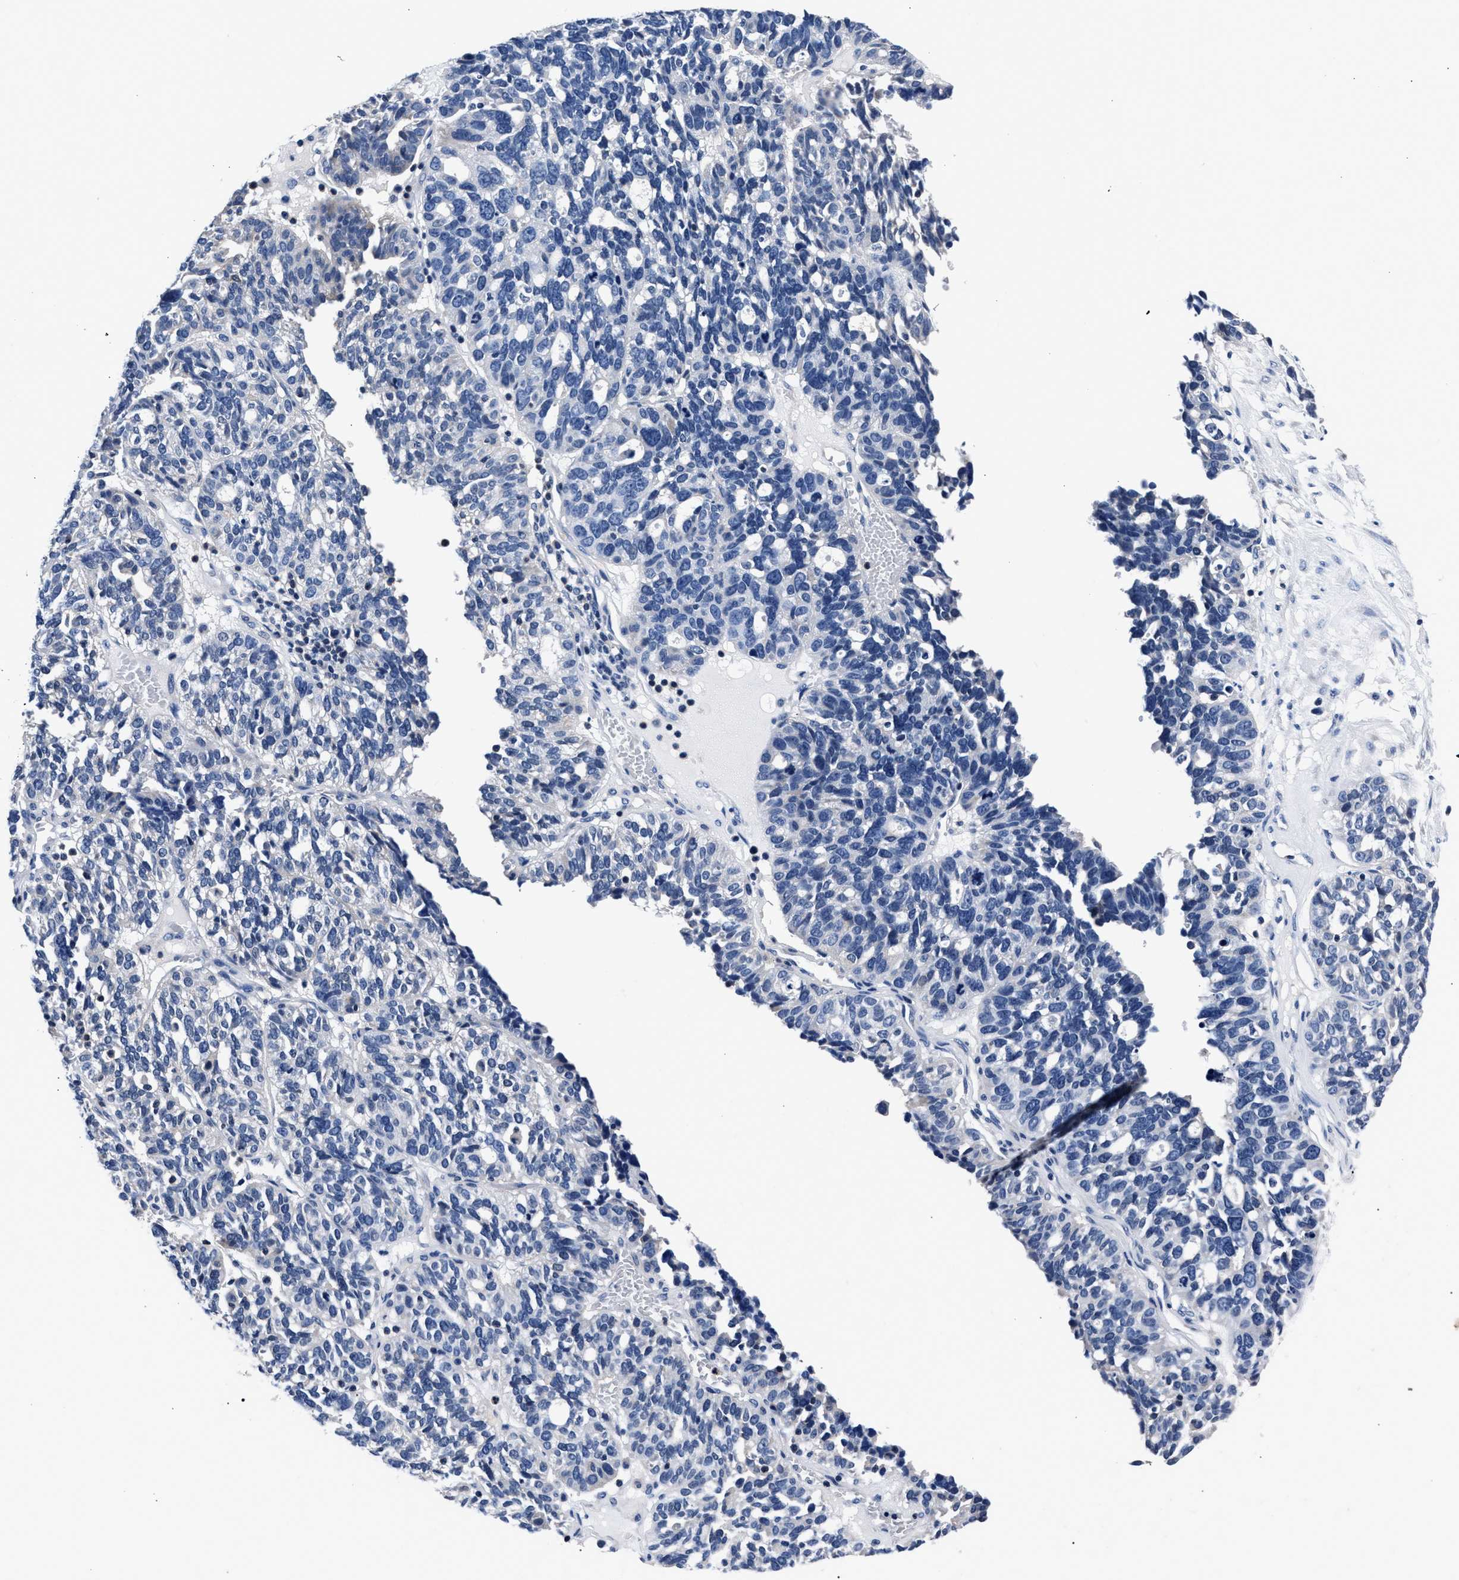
{"staining": {"intensity": "negative", "quantity": "none", "location": "none"}, "tissue": "ovarian cancer", "cell_type": "Tumor cells", "image_type": "cancer", "snomed": [{"axis": "morphology", "description": "Cystadenocarcinoma, serous, NOS"}, {"axis": "topography", "description": "Ovary"}], "caption": "IHC of human ovarian cancer demonstrates no positivity in tumor cells.", "gene": "PHF24", "patient": {"sex": "female", "age": 59}}